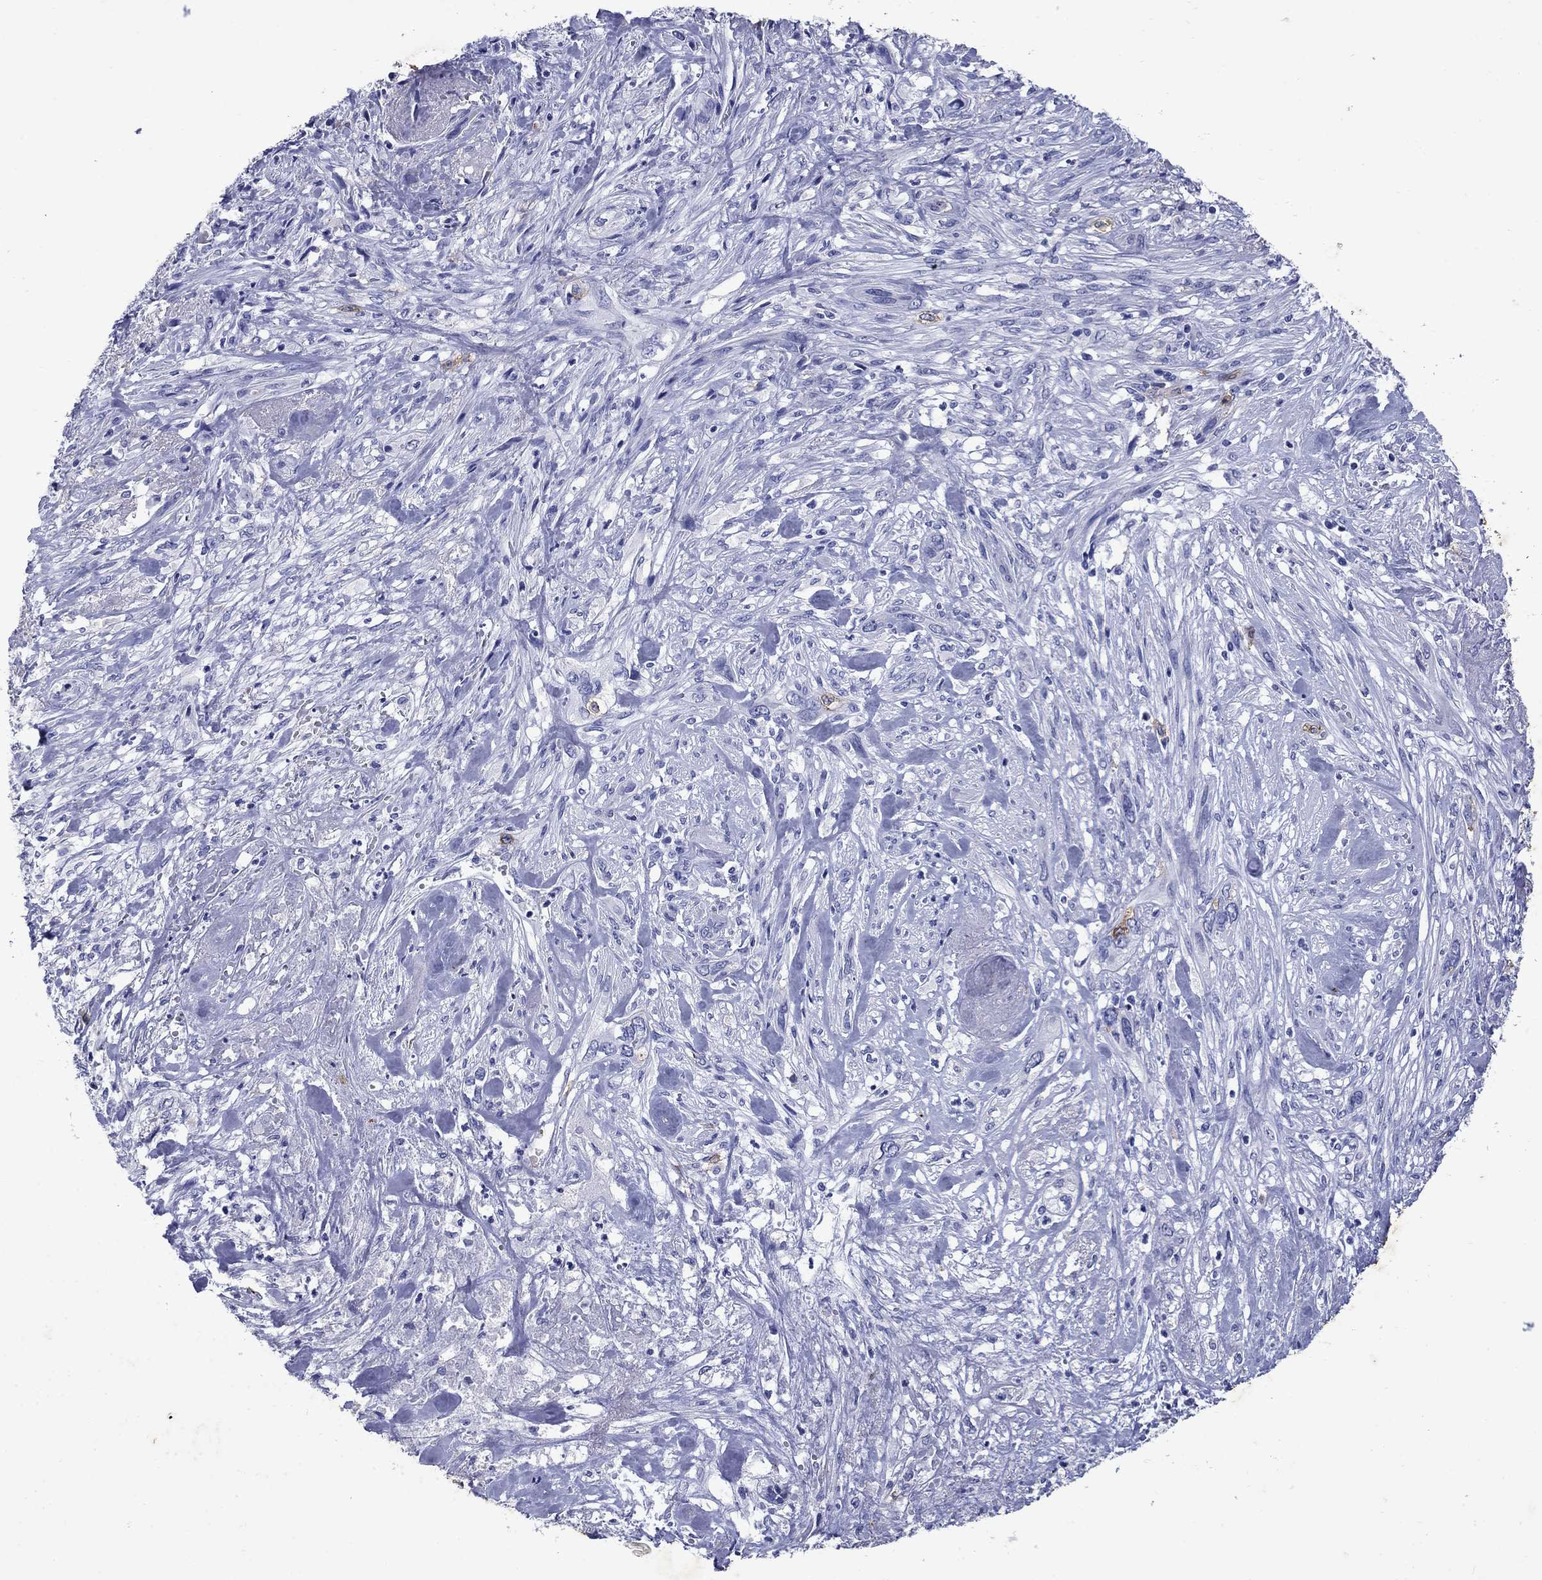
{"staining": {"intensity": "negative", "quantity": "none", "location": "none"}, "tissue": "cervical cancer", "cell_type": "Tumor cells", "image_type": "cancer", "snomed": [{"axis": "morphology", "description": "Squamous cell carcinoma, NOS"}, {"axis": "topography", "description": "Cervix"}], "caption": "A micrograph of cervical squamous cell carcinoma stained for a protein shows no brown staining in tumor cells.", "gene": "CD1A", "patient": {"sex": "female", "age": 57}}